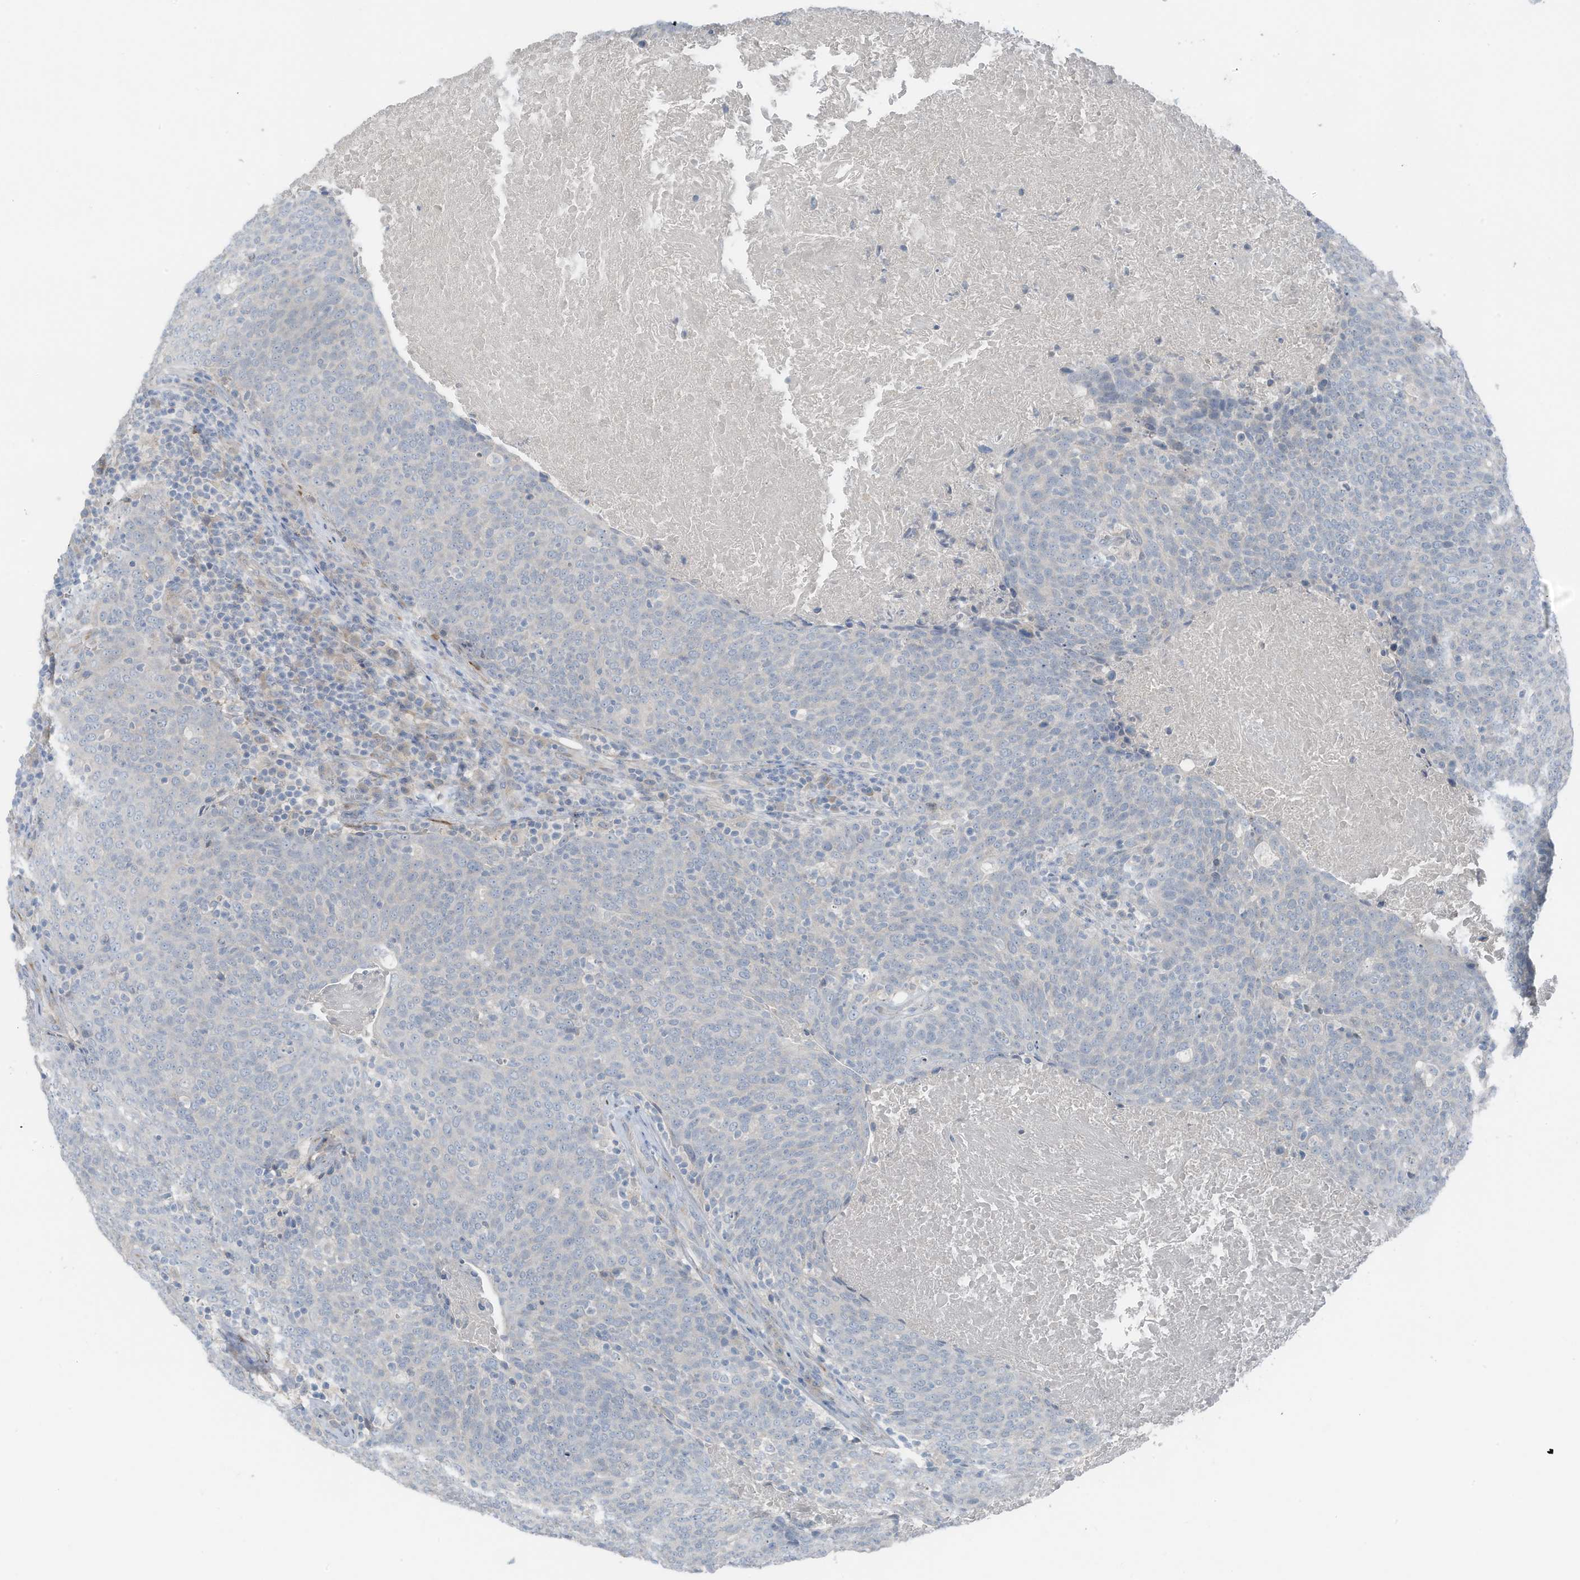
{"staining": {"intensity": "negative", "quantity": "none", "location": "none"}, "tissue": "head and neck cancer", "cell_type": "Tumor cells", "image_type": "cancer", "snomed": [{"axis": "morphology", "description": "Squamous cell carcinoma, NOS"}, {"axis": "morphology", "description": "Squamous cell carcinoma, metastatic, NOS"}, {"axis": "topography", "description": "Lymph node"}, {"axis": "topography", "description": "Head-Neck"}], "caption": "Tumor cells show no significant positivity in metastatic squamous cell carcinoma (head and neck).", "gene": "ARHGEF33", "patient": {"sex": "male", "age": 62}}